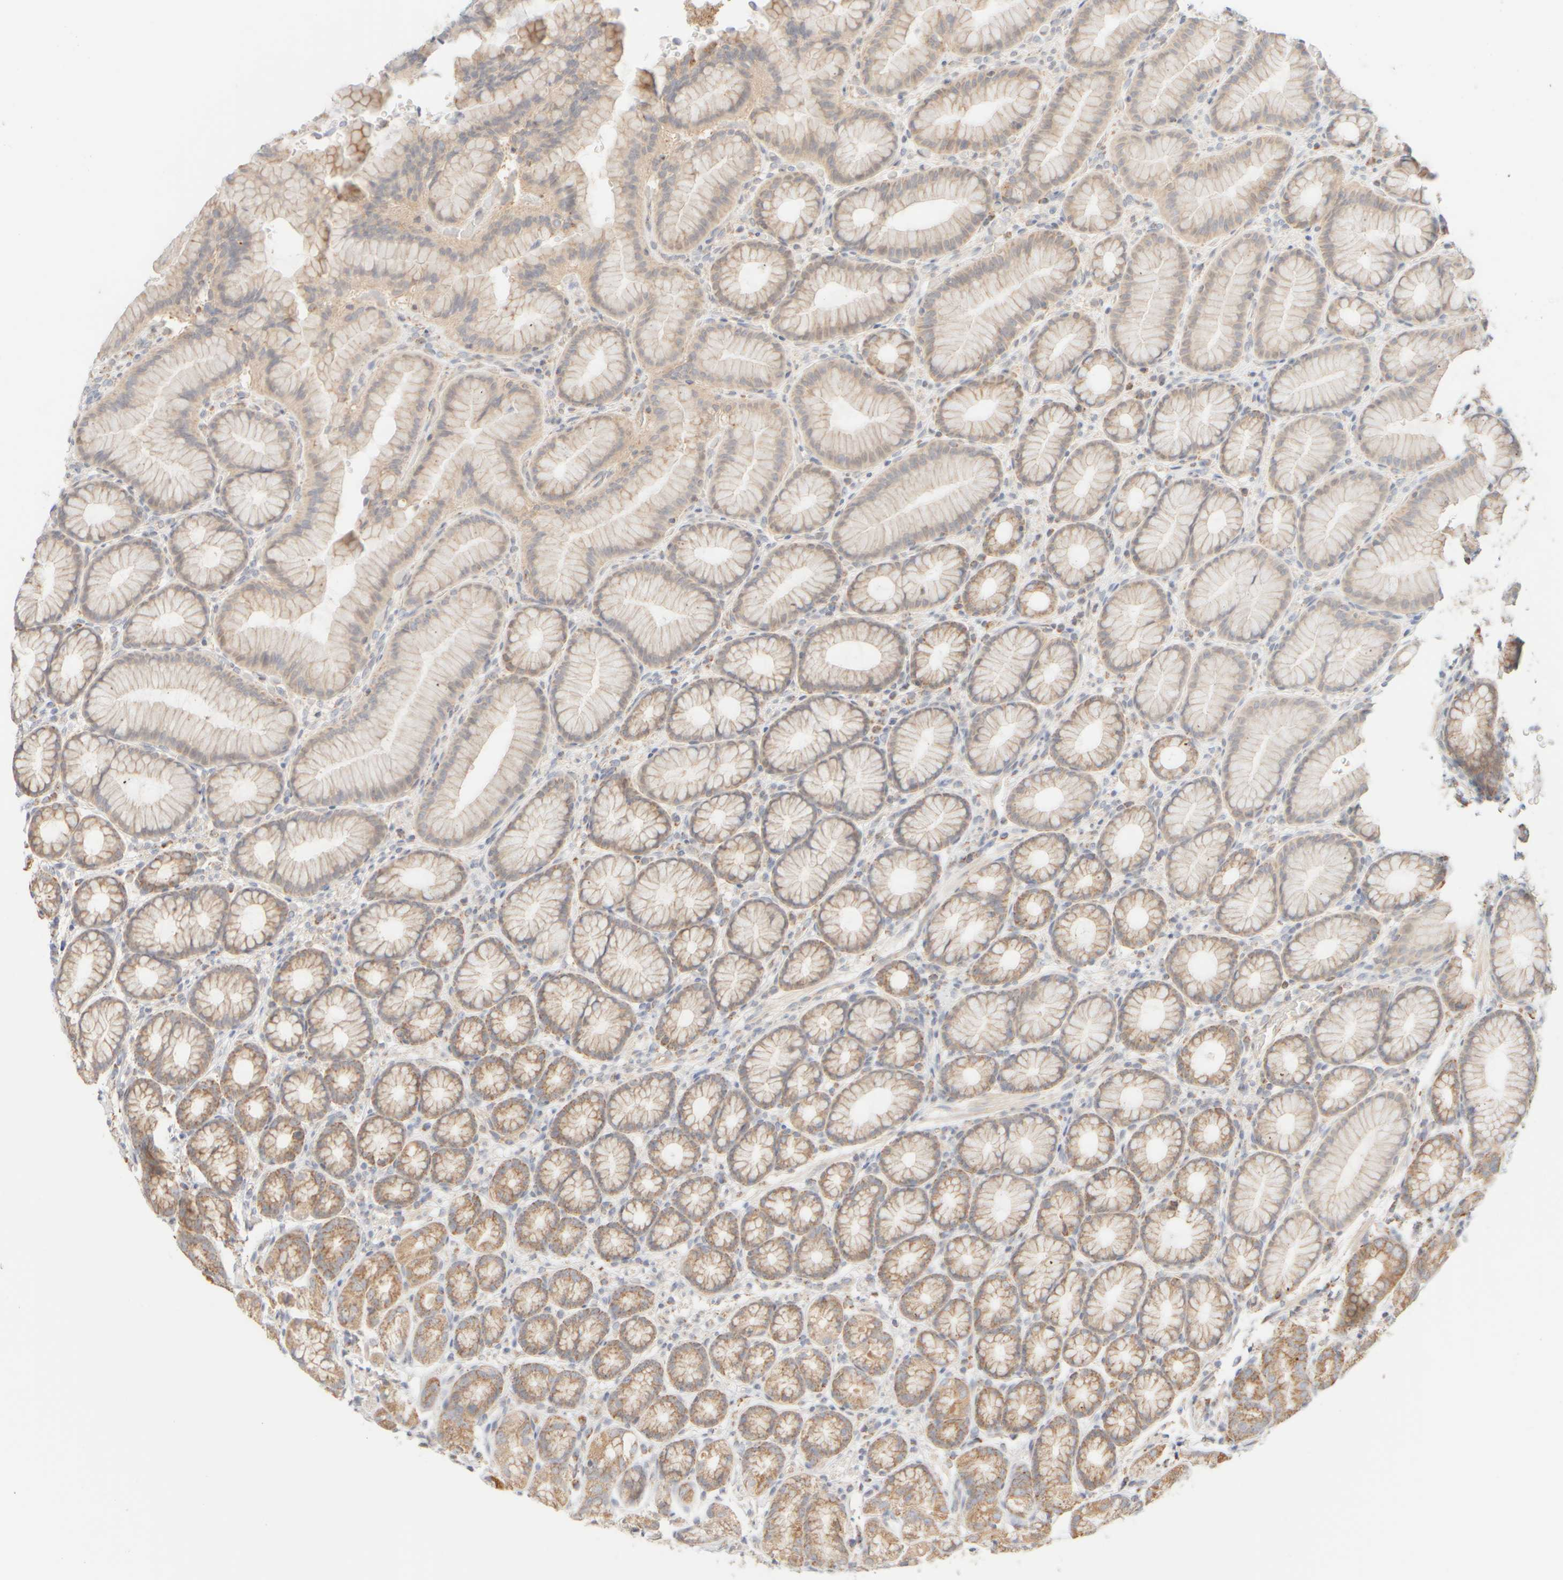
{"staining": {"intensity": "moderate", "quantity": ">75%", "location": "cytoplasmic/membranous"}, "tissue": "stomach", "cell_type": "Glandular cells", "image_type": "normal", "snomed": [{"axis": "morphology", "description": "Normal tissue, NOS"}, {"axis": "topography", "description": "Stomach"}], "caption": "Glandular cells exhibit medium levels of moderate cytoplasmic/membranous staining in approximately >75% of cells in normal stomach. (brown staining indicates protein expression, while blue staining denotes nuclei).", "gene": "APBB2", "patient": {"sex": "male", "age": 42}}